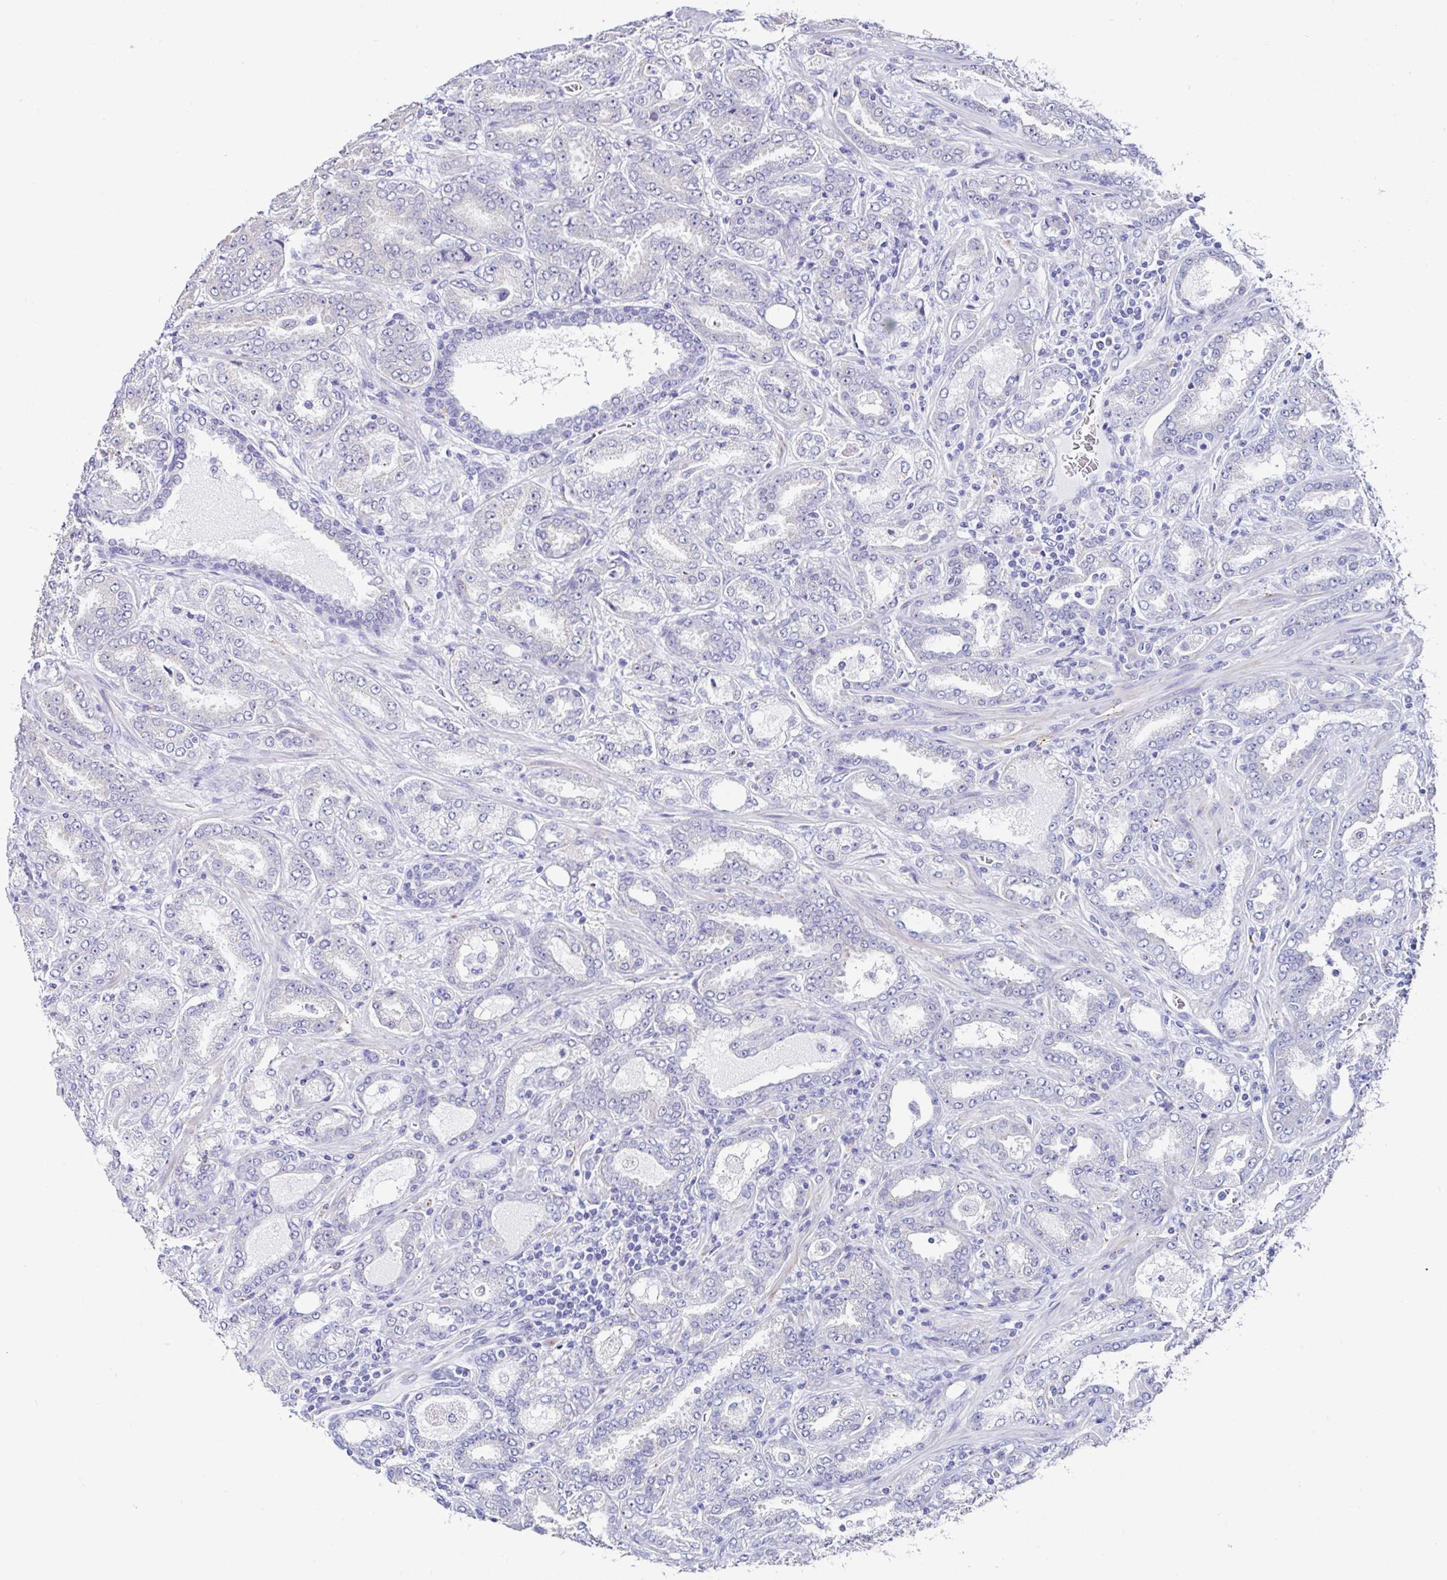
{"staining": {"intensity": "negative", "quantity": "none", "location": "none"}, "tissue": "prostate cancer", "cell_type": "Tumor cells", "image_type": "cancer", "snomed": [{"axis": "morphology", "description": "Adenocarcinoma, High grade"}, {"axis": "topography", "description": "Prostate"}], "caption": "Immunohistochemistry (IHC) image of prostate cancer stained for a protein (brown), which exhibits no expression in tumor cells.", "gene": "TMPRSS11E", "patient": {"sex": "male", "age": 72}}